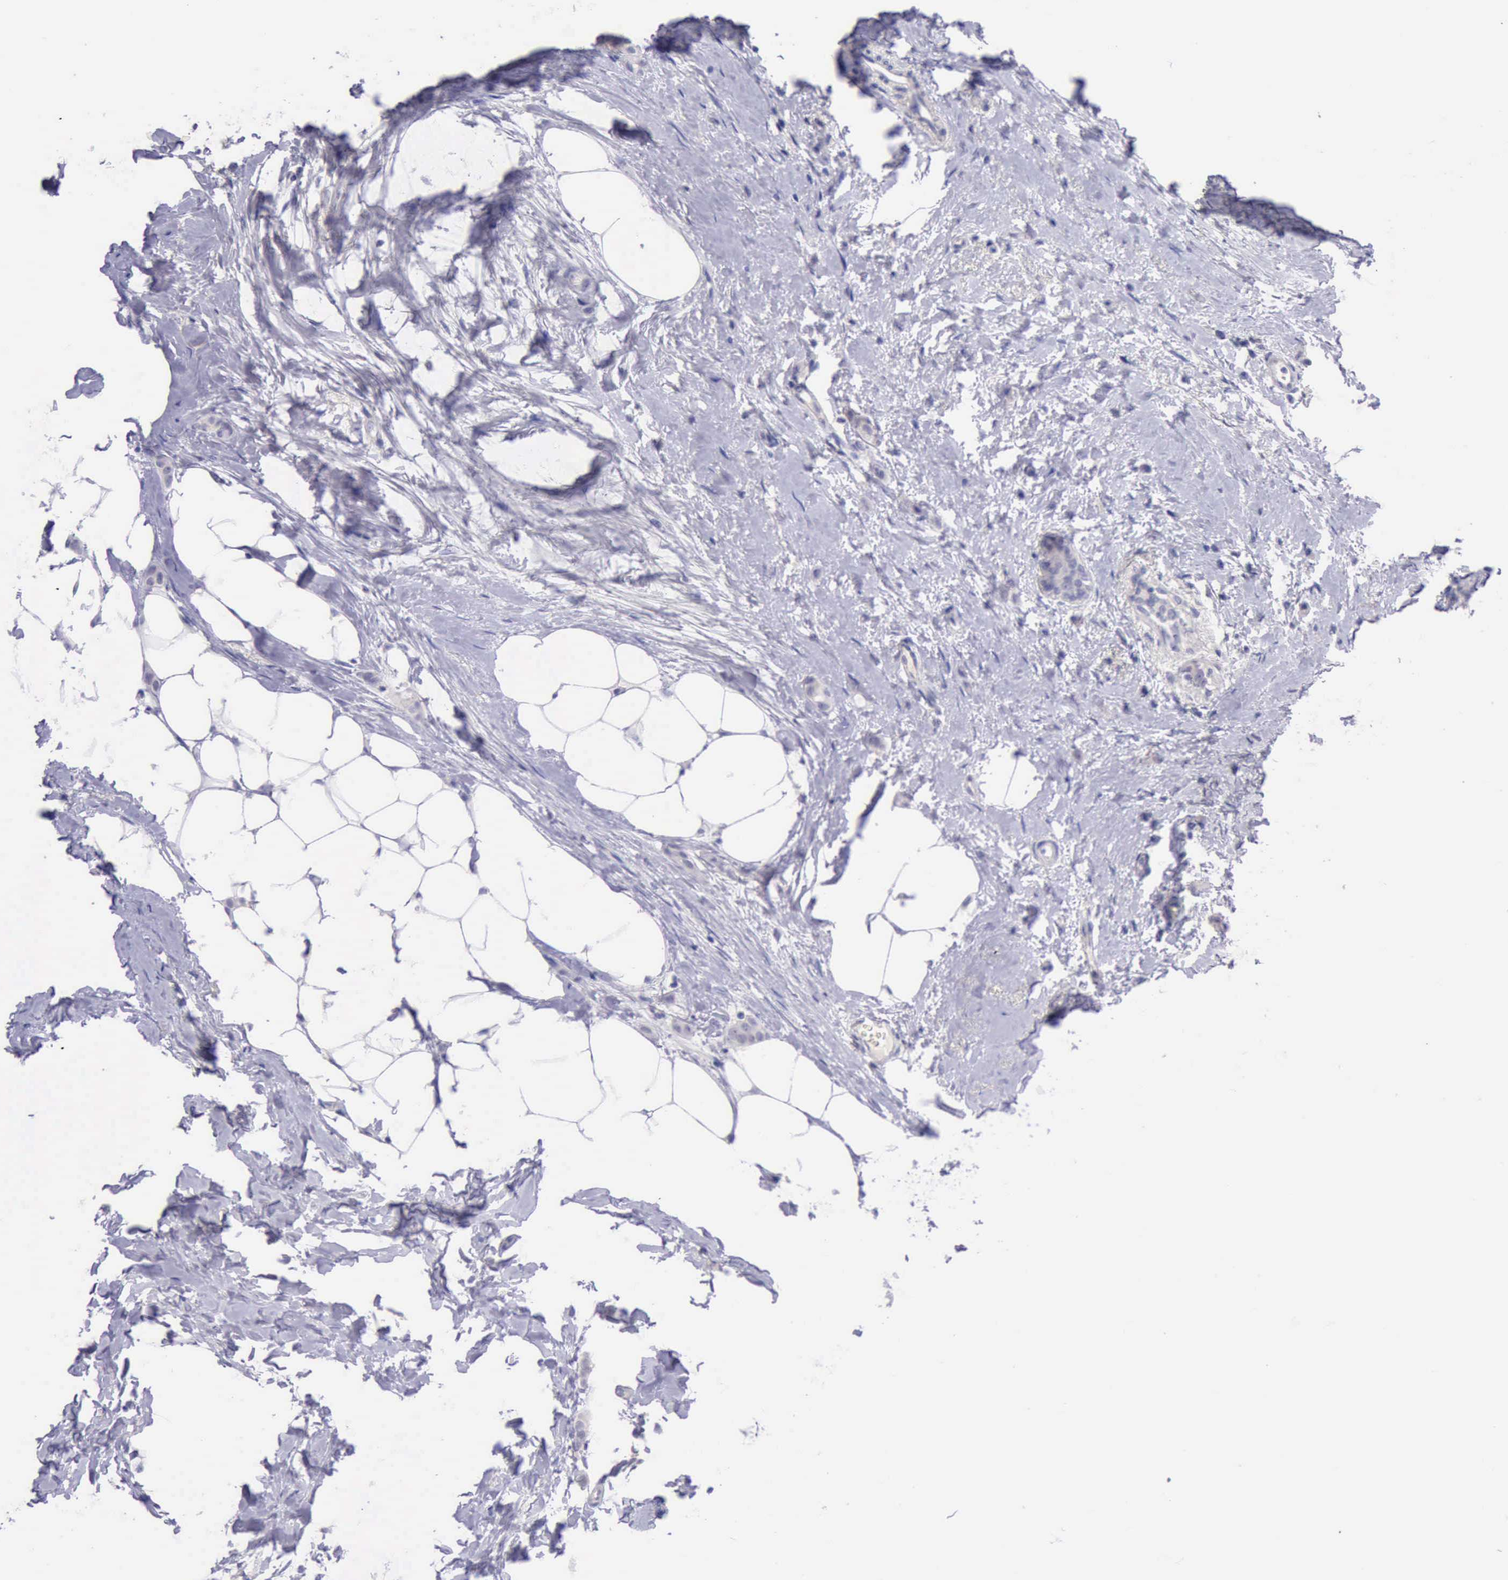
{"staining": {"intensity": "negative", "quantity": "none", "location": "none"}, "tissue": "breast cancer", "cell_type": "Tumor cells", "image_type": "cancer", "snomed": [{"axis": "morphology", "description": "Lobular carcinoma"}, {"axis": "topography", "description": "Breast"}], "caption": "High power microscopy photomicrograph of an IHC histopathology image of lobular carcinoma (breast), revealing no significant staining in tumor cells. (IHC, brightfield microscopy, high magnification).", "gene": "LRFN5", "patient": {"sex": "female", "age": 55}}